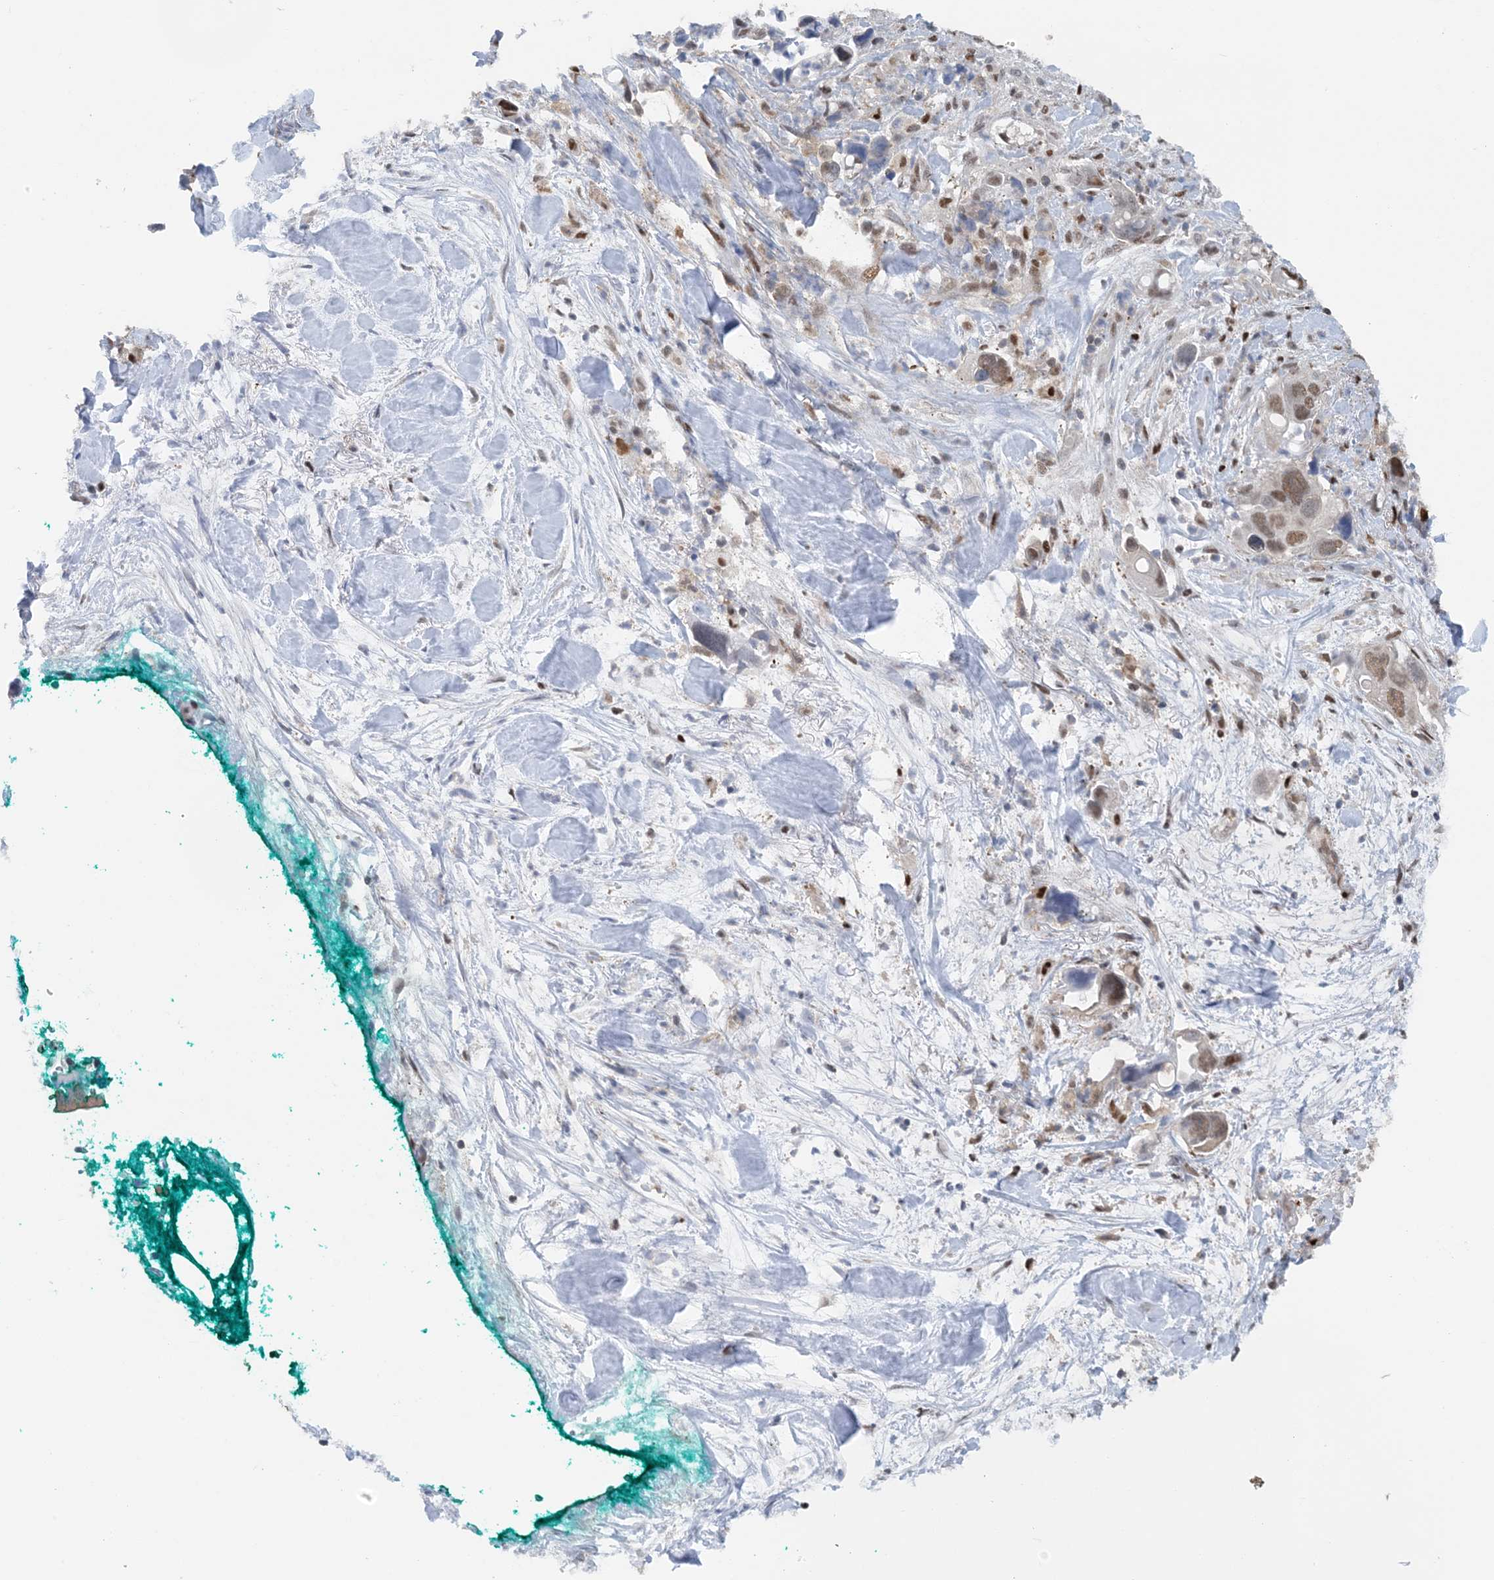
{"staining": {"intensity": "moderate", "quantity": ">75%", "location": "nuclear"}, "tissue": "pancreatic cancer", "cell_type": "Tumor cells", "image_type": "cancer", "snomed": [{"axis": "morphology", "description": "Adenocarcinoma, NOS"}, {"axis": "topography", "description": "Pancreas"}], "caption": "A high-resolution histopathology image shows IHC staining of pancreatic cancer, which reveals moderate nuclear expression in about >75% of tumor cells.", "gene": "HIKESHI", "patient": {"sex": "female", "age": 72}}